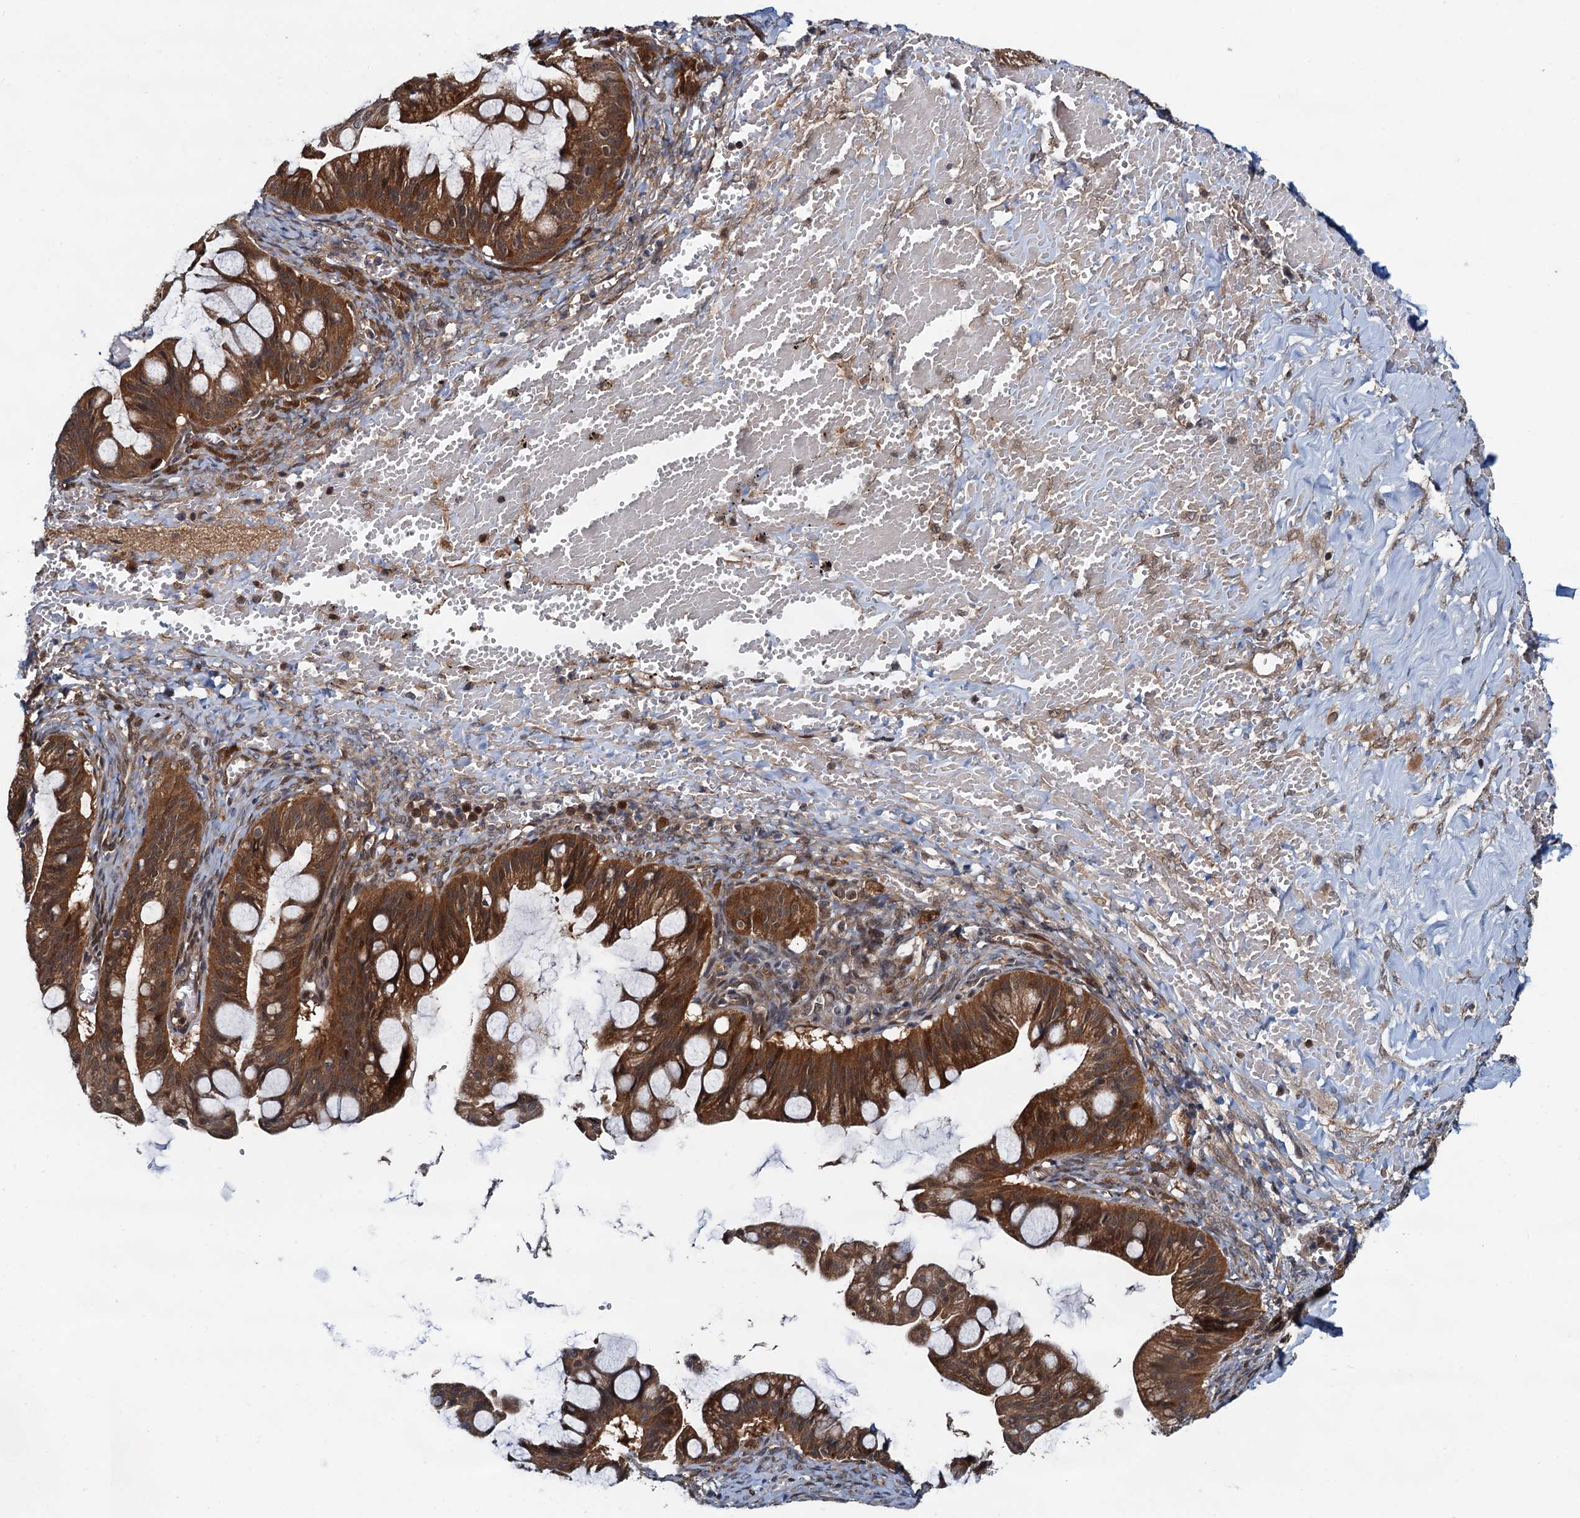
{"staining": {"intensity": "moderate", "quantity": ">75%", "location": "cytoplasmic/membranous,nuclear"}, "tissue": "ovarian cancer", "cell_type": "Tumor cells", "image_type": "cancer", "snomed": [{"axis": "morphology", "description": "Cystadenocarcinoma, mucinous, NOS"}, {"axis": "topography", "description": "Ovary"}], "caption": "DAB (3,3'-diaminobenzidine) immunohistochemical staining of mucinous cystadenocarcinoma (ovarian) demonstrates moderate cytoplasmic/membranous and nuclear protein positivity in approximately >75% of tumor cells. The staining is performed using DAB brown chromogen to label protein expression. The nuclei are counter-stained blue using hematoxylin.", "gene": "AAGAB", "patient": {"sex": "female", "age": 73}}